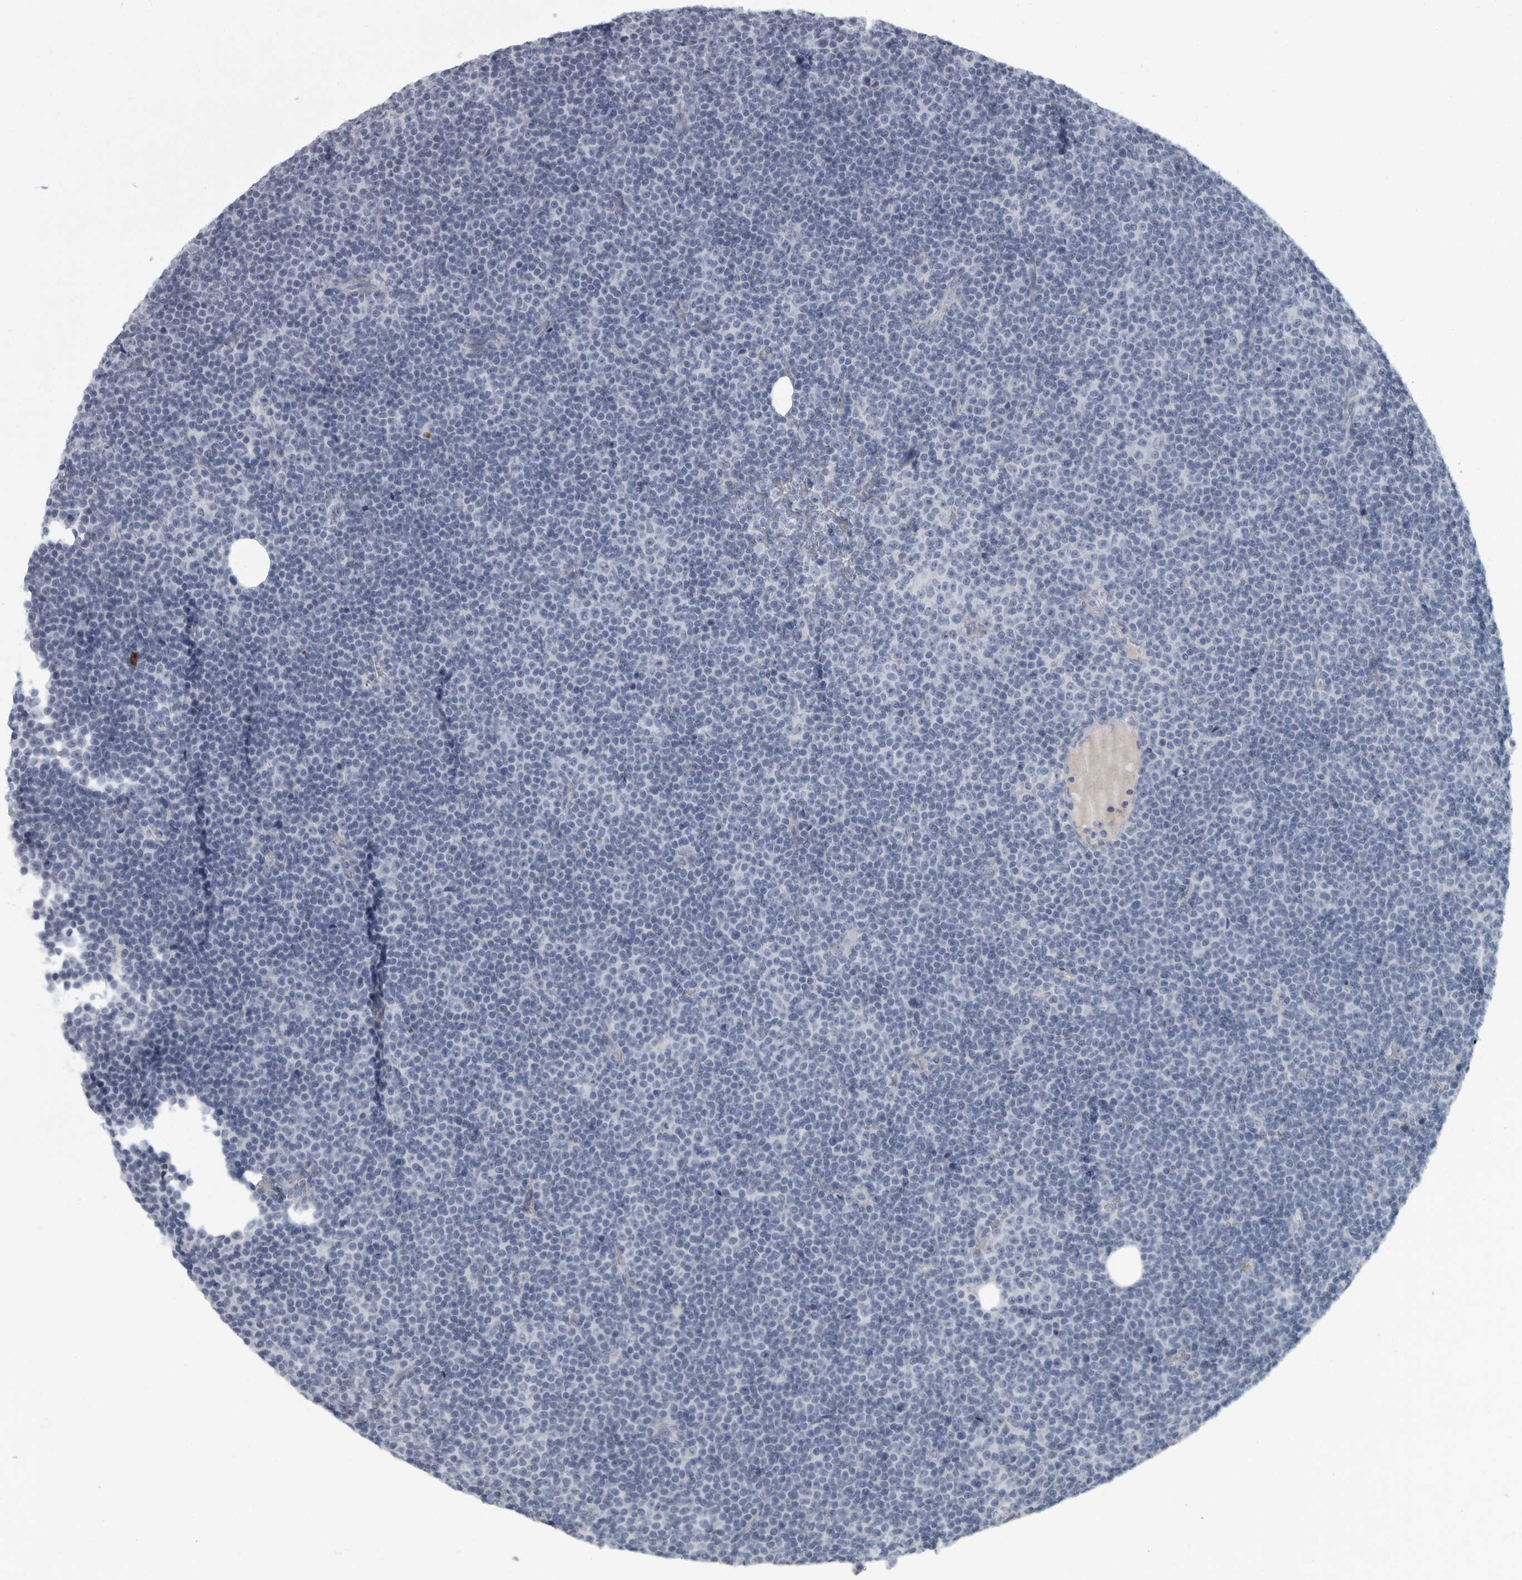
{"staining": {"intensity": "negative", "quantity": "none", "location": "none"}, "tissue": "lymphoma", "cell_type": "Tumor cells", "image_type": "cancer", "snomed": [{"axis": "morphology", "description": "Malignant lymphoma, non-Hodgkin's type, Low grade"}, {"axis": "topography", "description": "Lymph node"}], "caption": "IHC histopathology image of neoplastic tissue: human lymphoma stained with DAB (3,3'-diaminobenzidine) demonstrates no significant protein positivity in tumor cells.", "gene": "SLC25A39", "patient": {"sex": "female", "age": 67}}